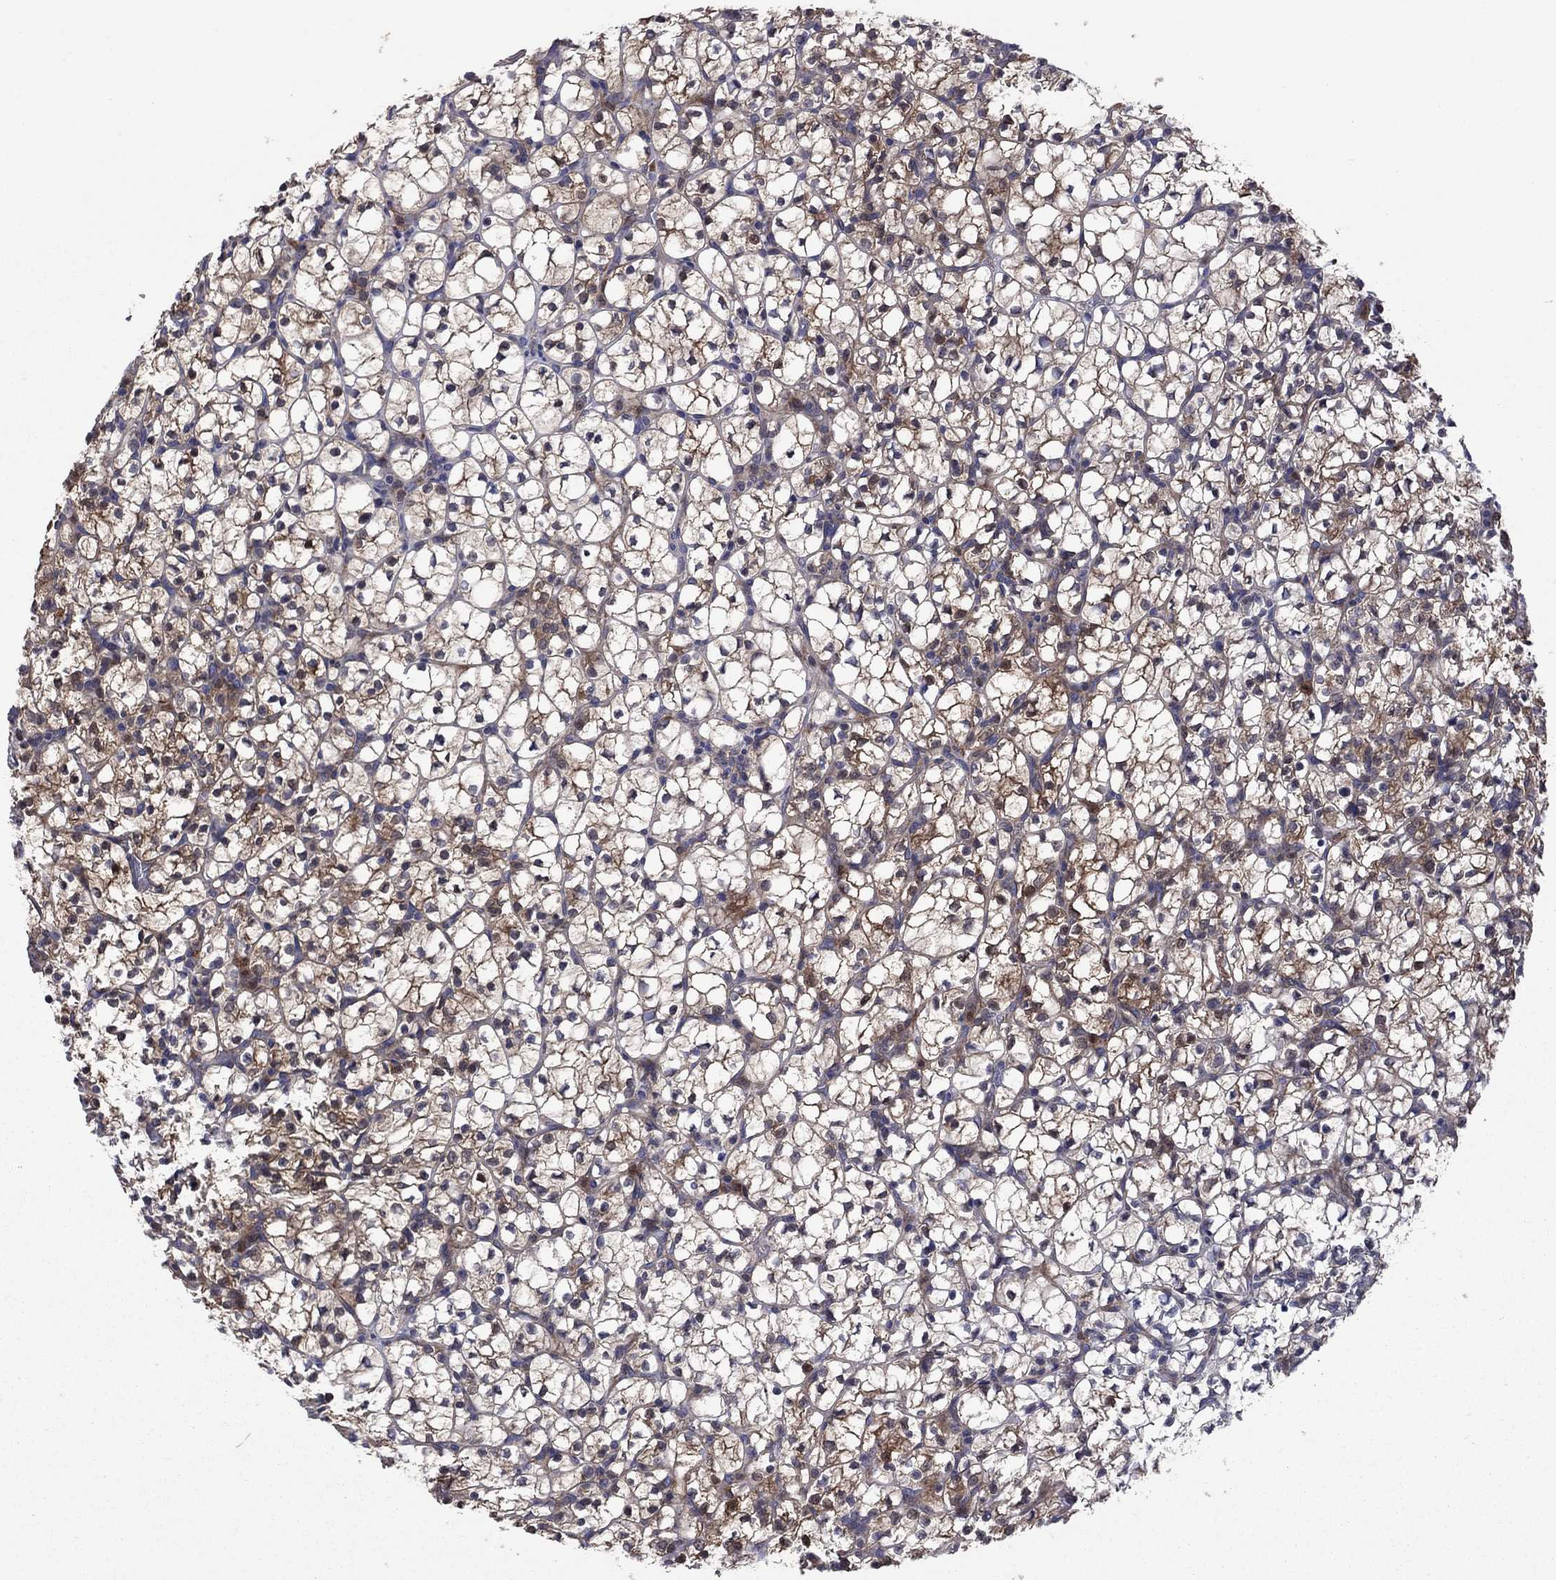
{"staining": {"intensity": "moderate", "quantity": "25%-75%", "location": "cytoplasmic/membranous"}, "tissue": "renal cancer", "cell_type": "Tumor cells", "image_type": "cancer", "snomed": [{"axis": "morphology", "description": "Adenocarcinoma, NOS"}, {"axis": "topography", "description": "Kidney"}], "caption": "Protein staining displays moderate cytoplasmic/membranous expression in about 25%-75% of tumor cells in renal cancer (adenocarcinoma). The staining was performed using DAB (3,3'-diaminobenzidine) to visualize the protein expression in brown, while the nuclei were stained in blue with hematoxylin (Magnification: 20x).", "gene": "MSRB1", "patient": {"sex": "female", "age": 89}}